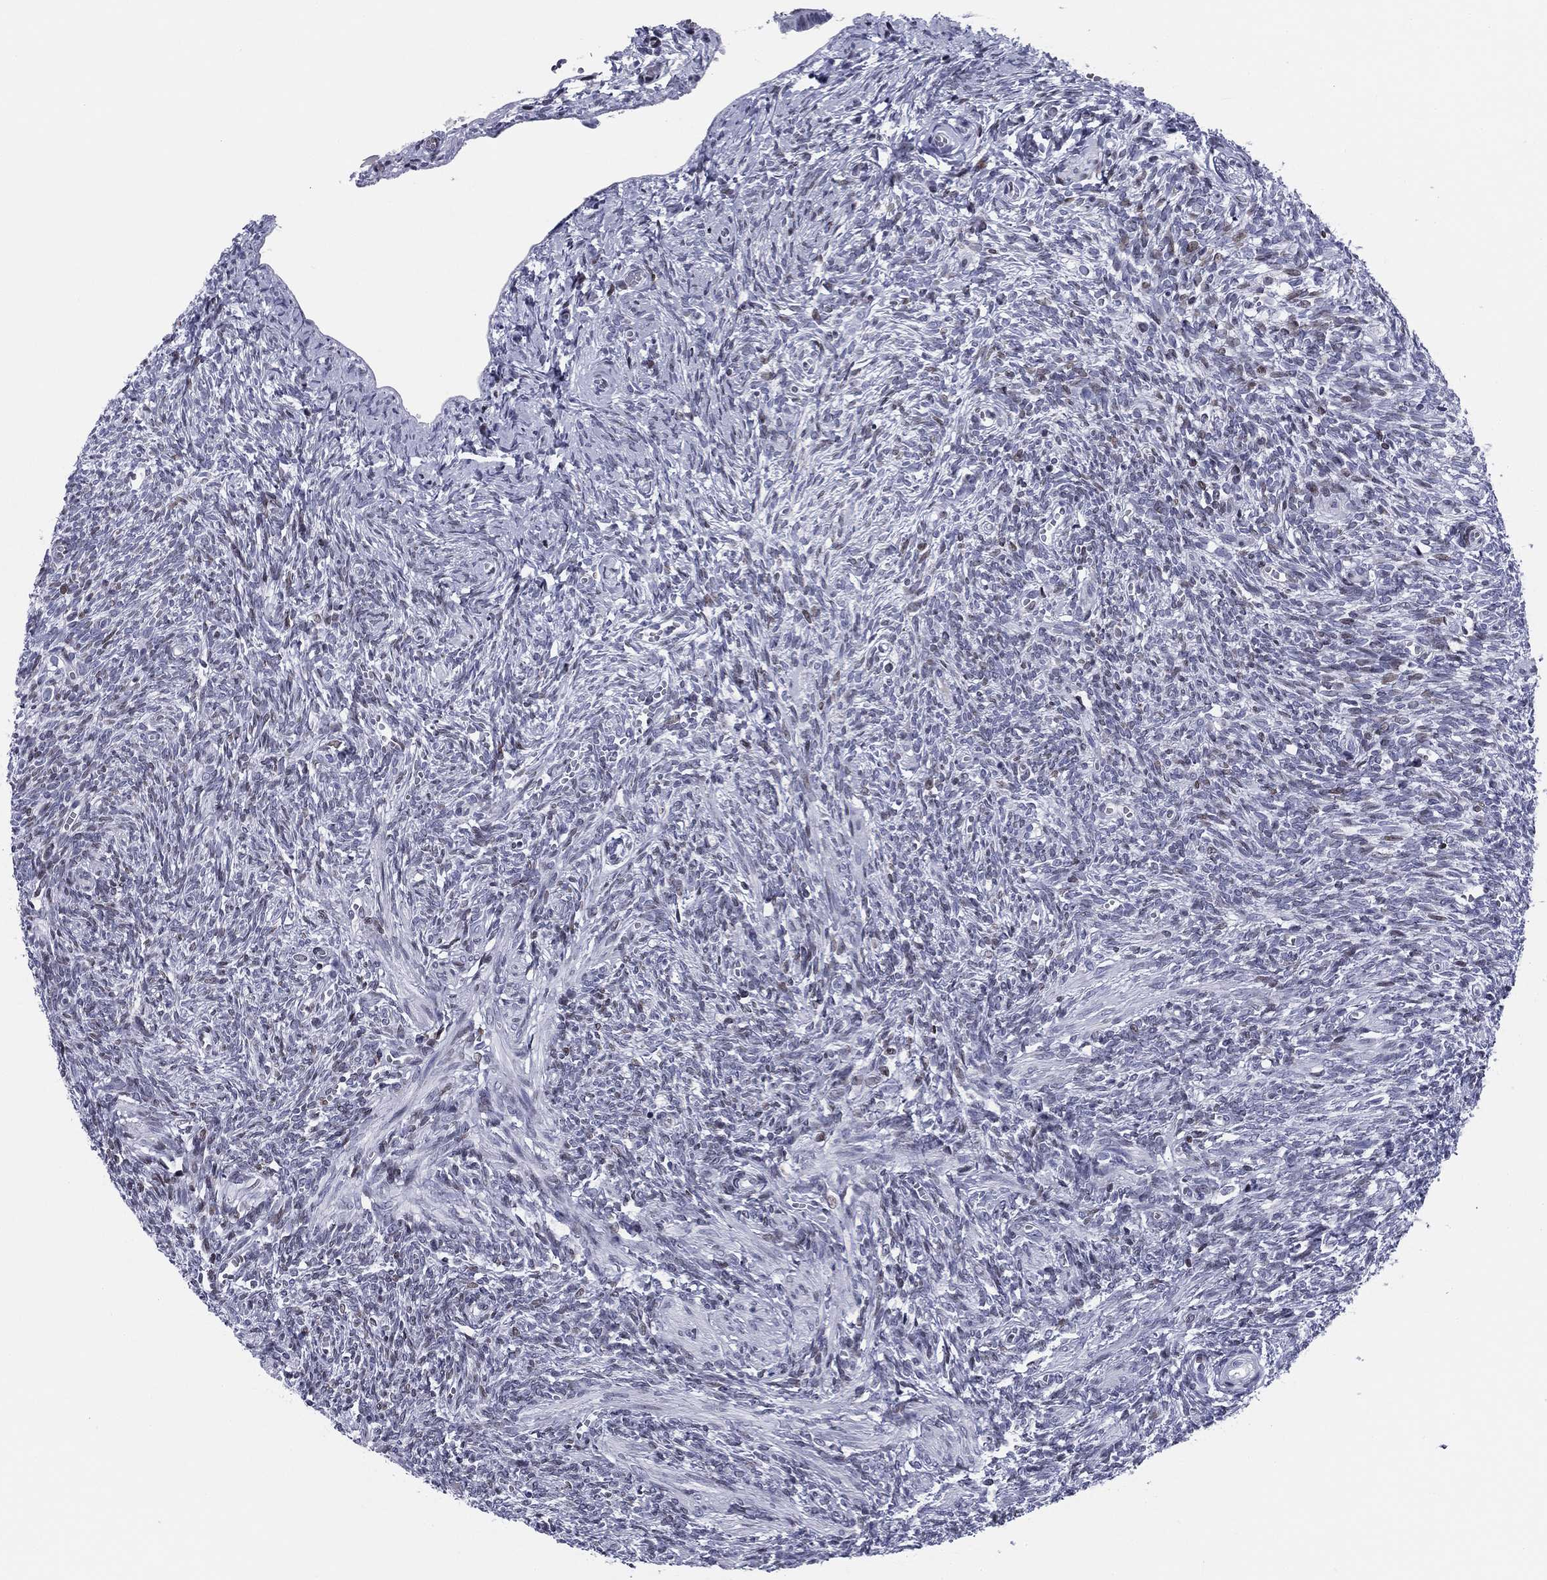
{"staining": {"intensity": "negative", "quantity": "none", "location": "none"}, "tissue": "ovary", "cell_type": "Follicle cells", "image_type": "normal", "snomed": [{"axis": "morphology", "description": "Normal tissue, NOS"}, {"axis": "topography", "description": "Ovary"}], "caption": "Follicle cells show no significant expression in benign ovary. Brightfield microscopy of immunohistochemistry stained with DAB (3,3'-diaminobenzidine) (brown) and hematoxylin (blue), captured at high magnification.", "gene": "CCDC144A", "patient": {"sex": "female", "age": 43}}